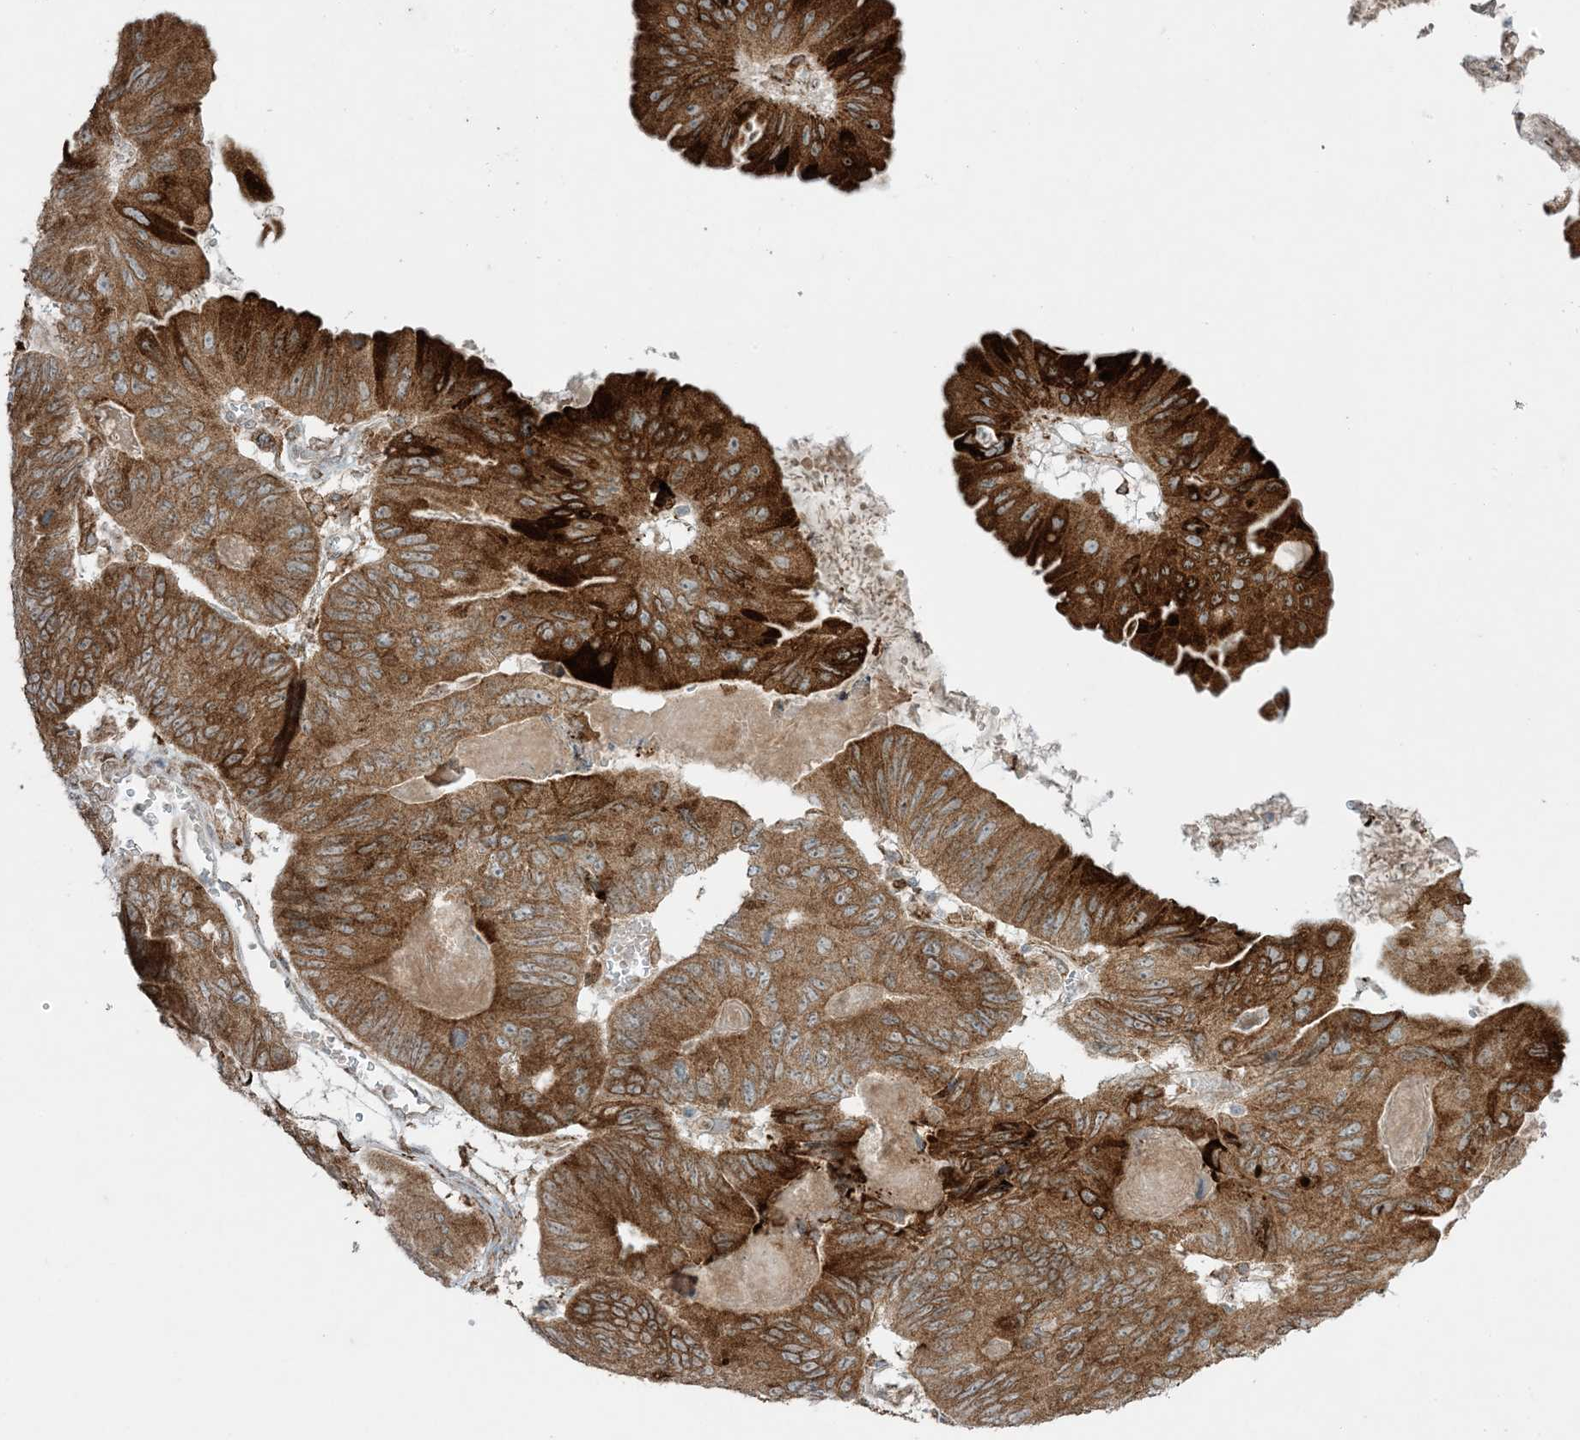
{"staining": {"intensity": "strong", "quantity": ">75%", "location": "cytoplasmic/membranous"}, "tissue": "ovarian cancer", "cell_type": "Tumor cells", "image_type": "cancer", "snomed": [{"axis": "morphology", "description": "Cystadenocarcinoma, mucinous, NOS"}, {"axis": "topography", "description": "Ovary"}], "caption": "Protein analysis of ovarian cancer (mucinous cystadenocarcinoma) tissue reveals strong cytoplasmic/membranous positivity in about >75% of tumor cells.", "gene": "ODC1", "patient": {"sex": "female", "age": 61}}